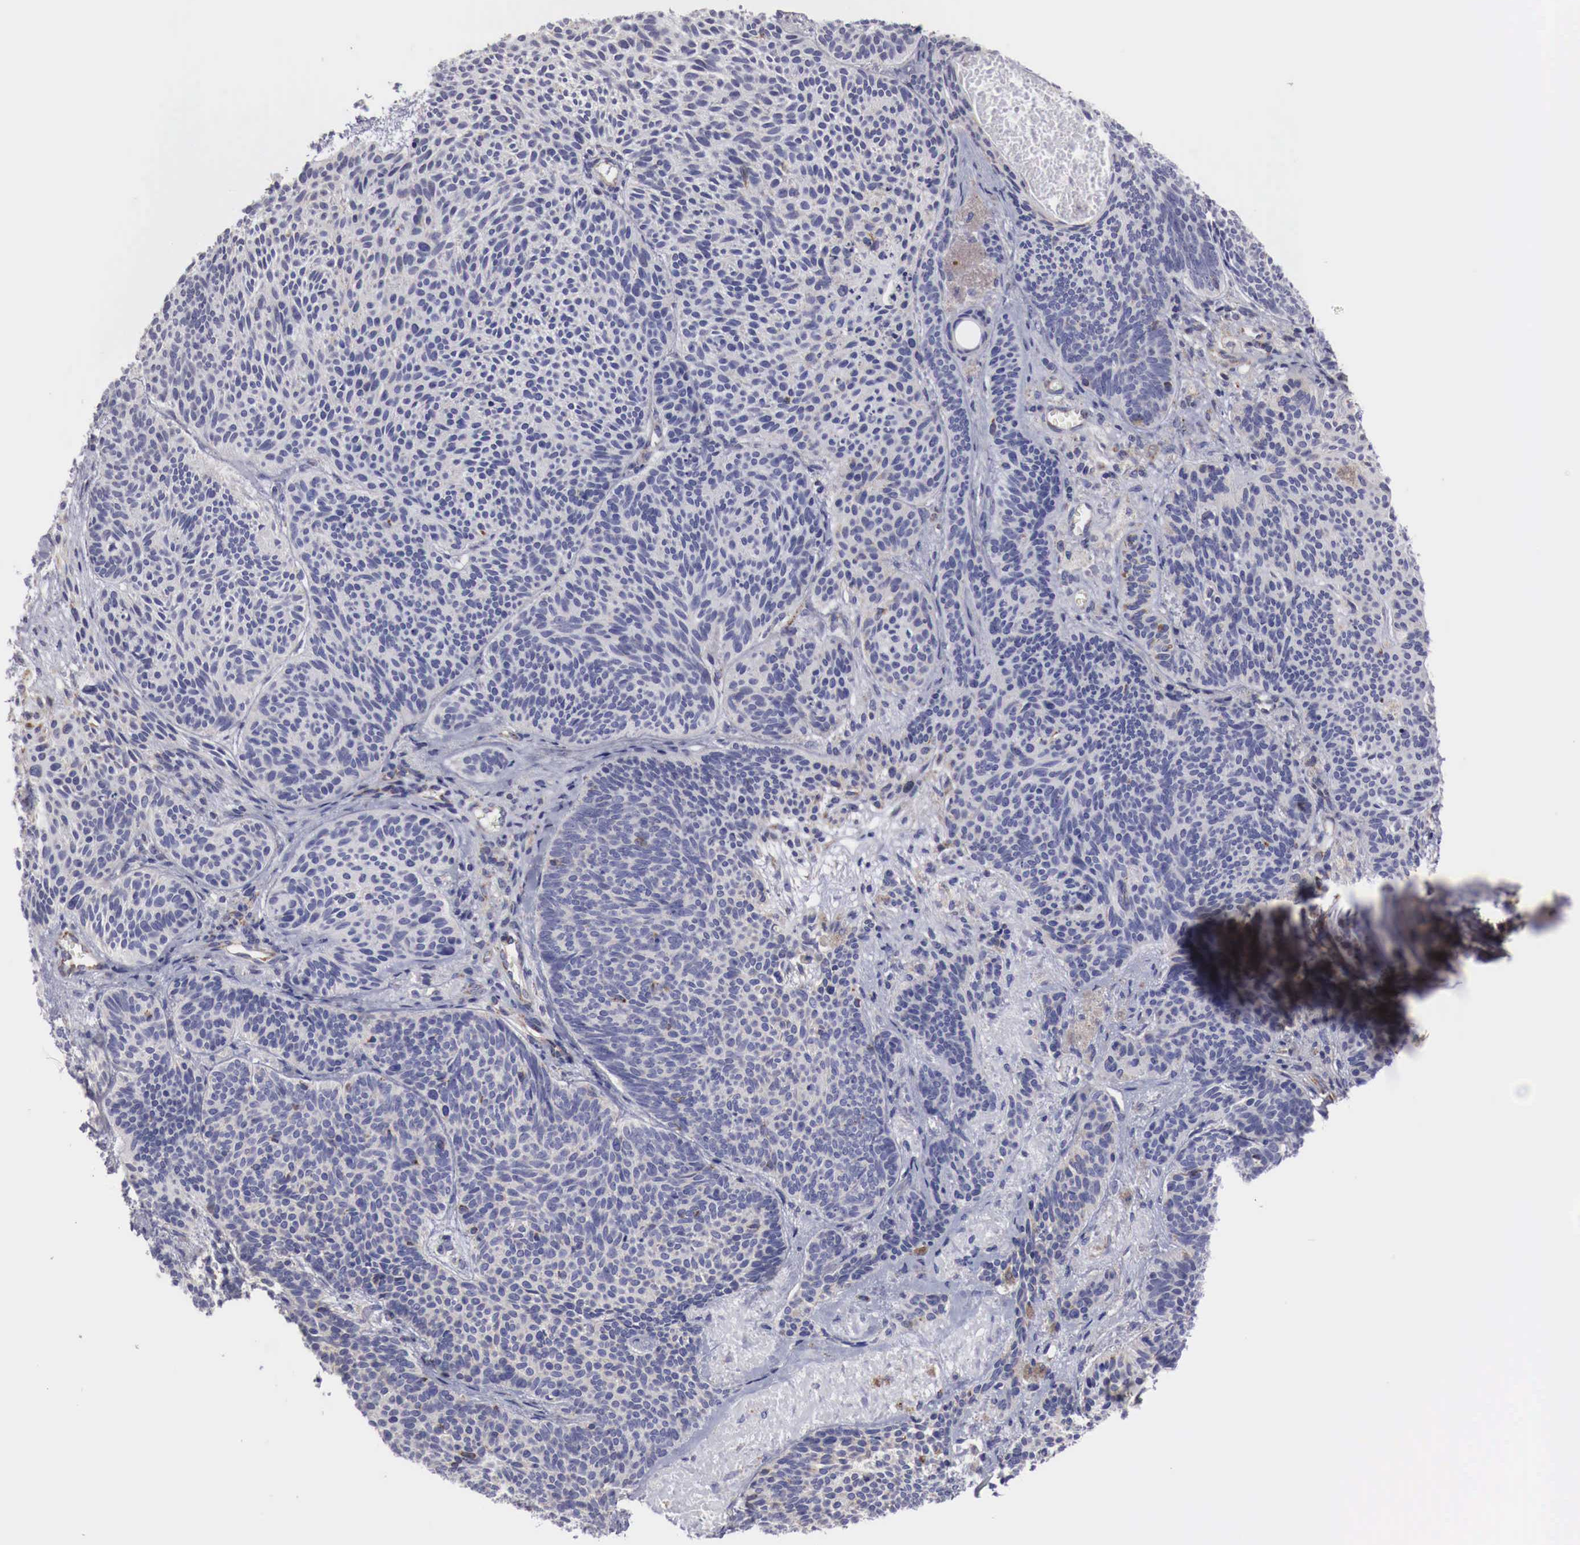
{"staining": {"intensity": "negative", "quantity": "none", "location": "none"}, "tissue": "skin cancer", "cell_type": "Tumor cells", "image_type": "cancer", "snomed": [{"axis": "morphology", "description": "Basal cell carcinoma"}, {"axis": "topography", "description": "Skin"}], "caption": "Tumor cells show no significant protein positivity in skin cancer (basal cell carcinoma).", "gene": "XPNPEP3", "patient": {"sex": "male", "age": 84}}